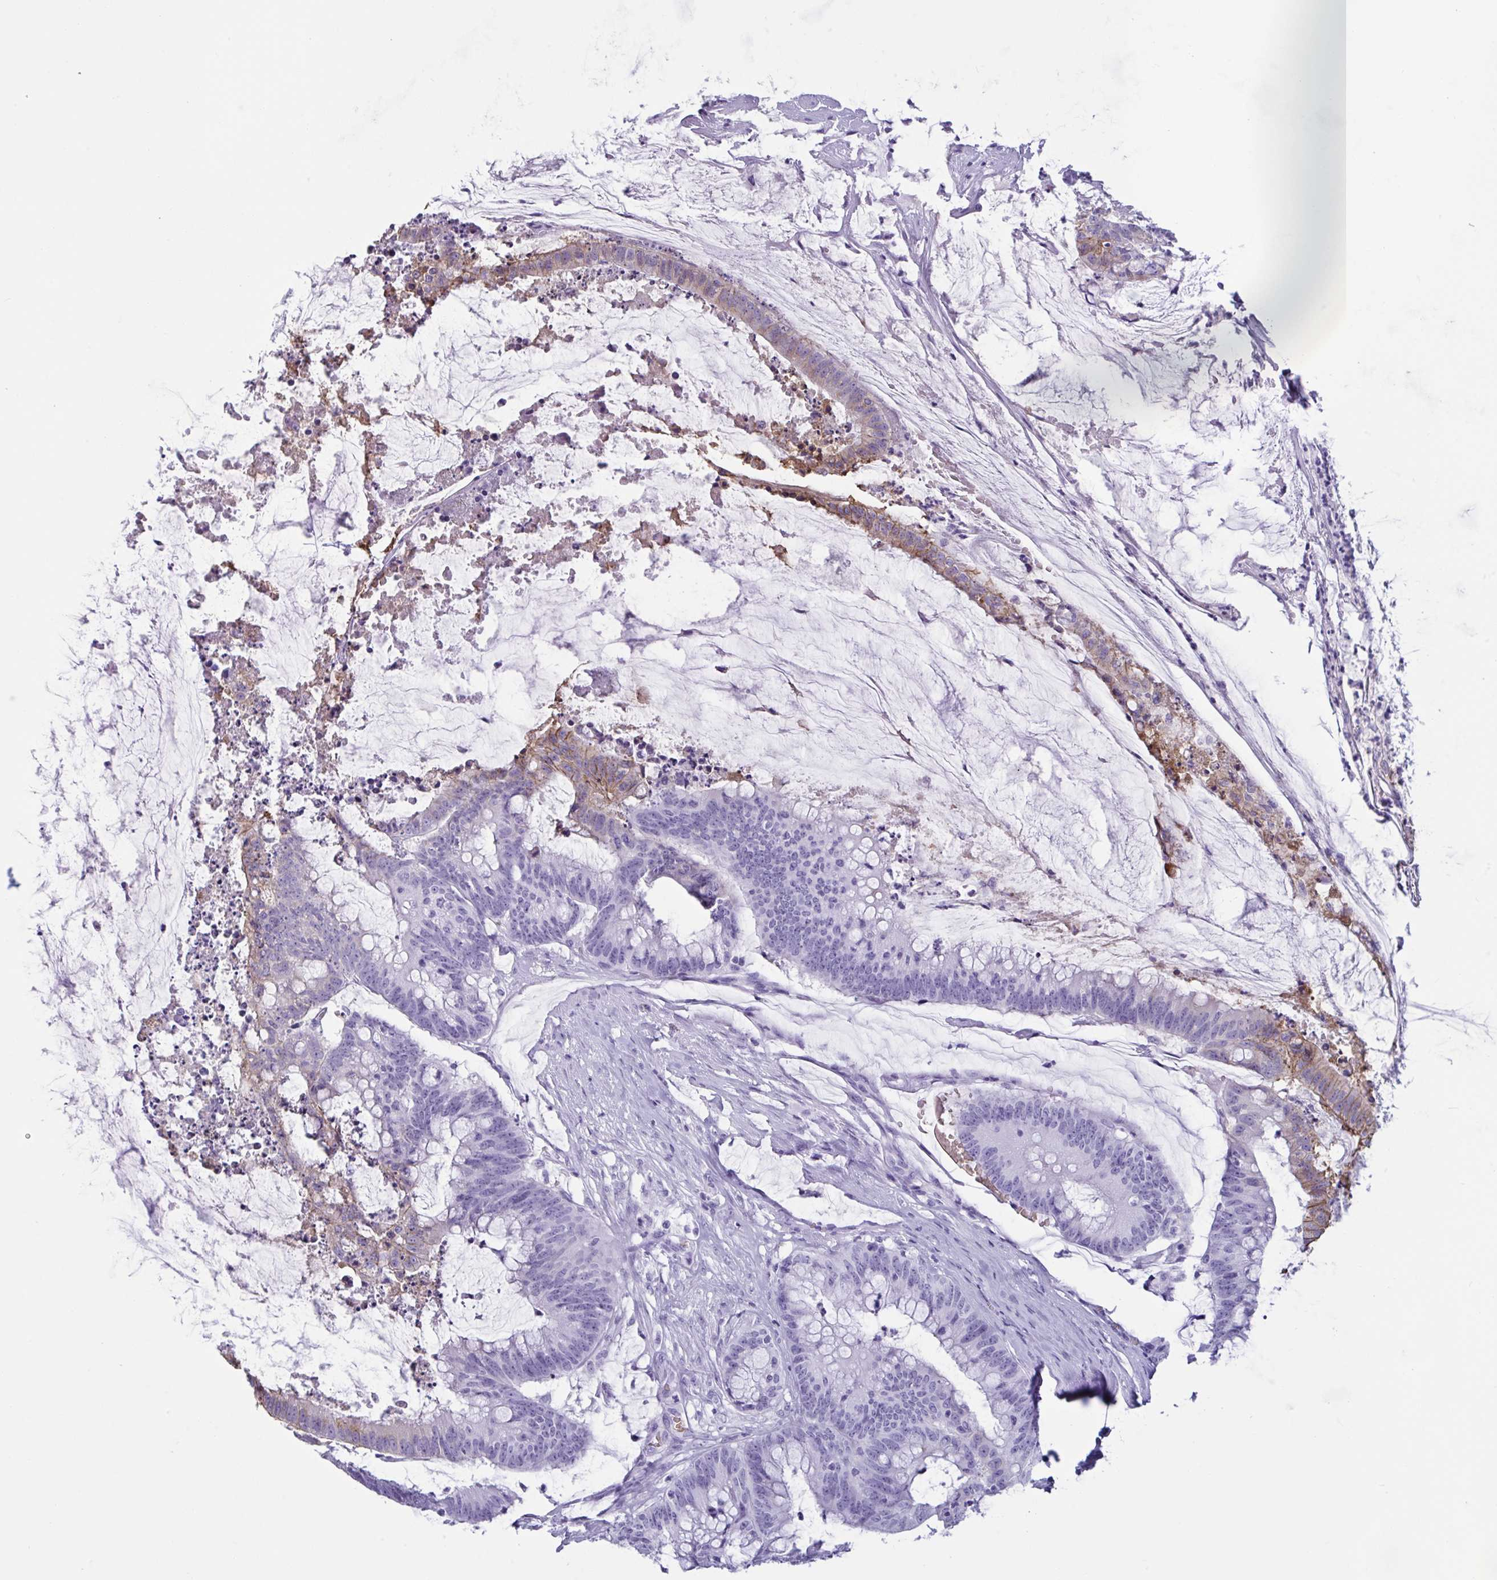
{"staining": {"intensity": "weak", "quantity": "<25%", "location": "cytoplasmic/membranous"}, "tissue": "colorectal cancer", "cell_type": "Tumor cells", "image_type": "cancer", "snomed": [{"axis": "morphology", "description": "Adenocarcinoma, NOS"}, {"axis": "topography", "description": "Colon"}], "caption": "Tumor cells show no significant protein expression in colorectal cancer (adenocarcinoma).", "gene": "SLC2A1", "patient": {"sex": "male", "age": 62}}